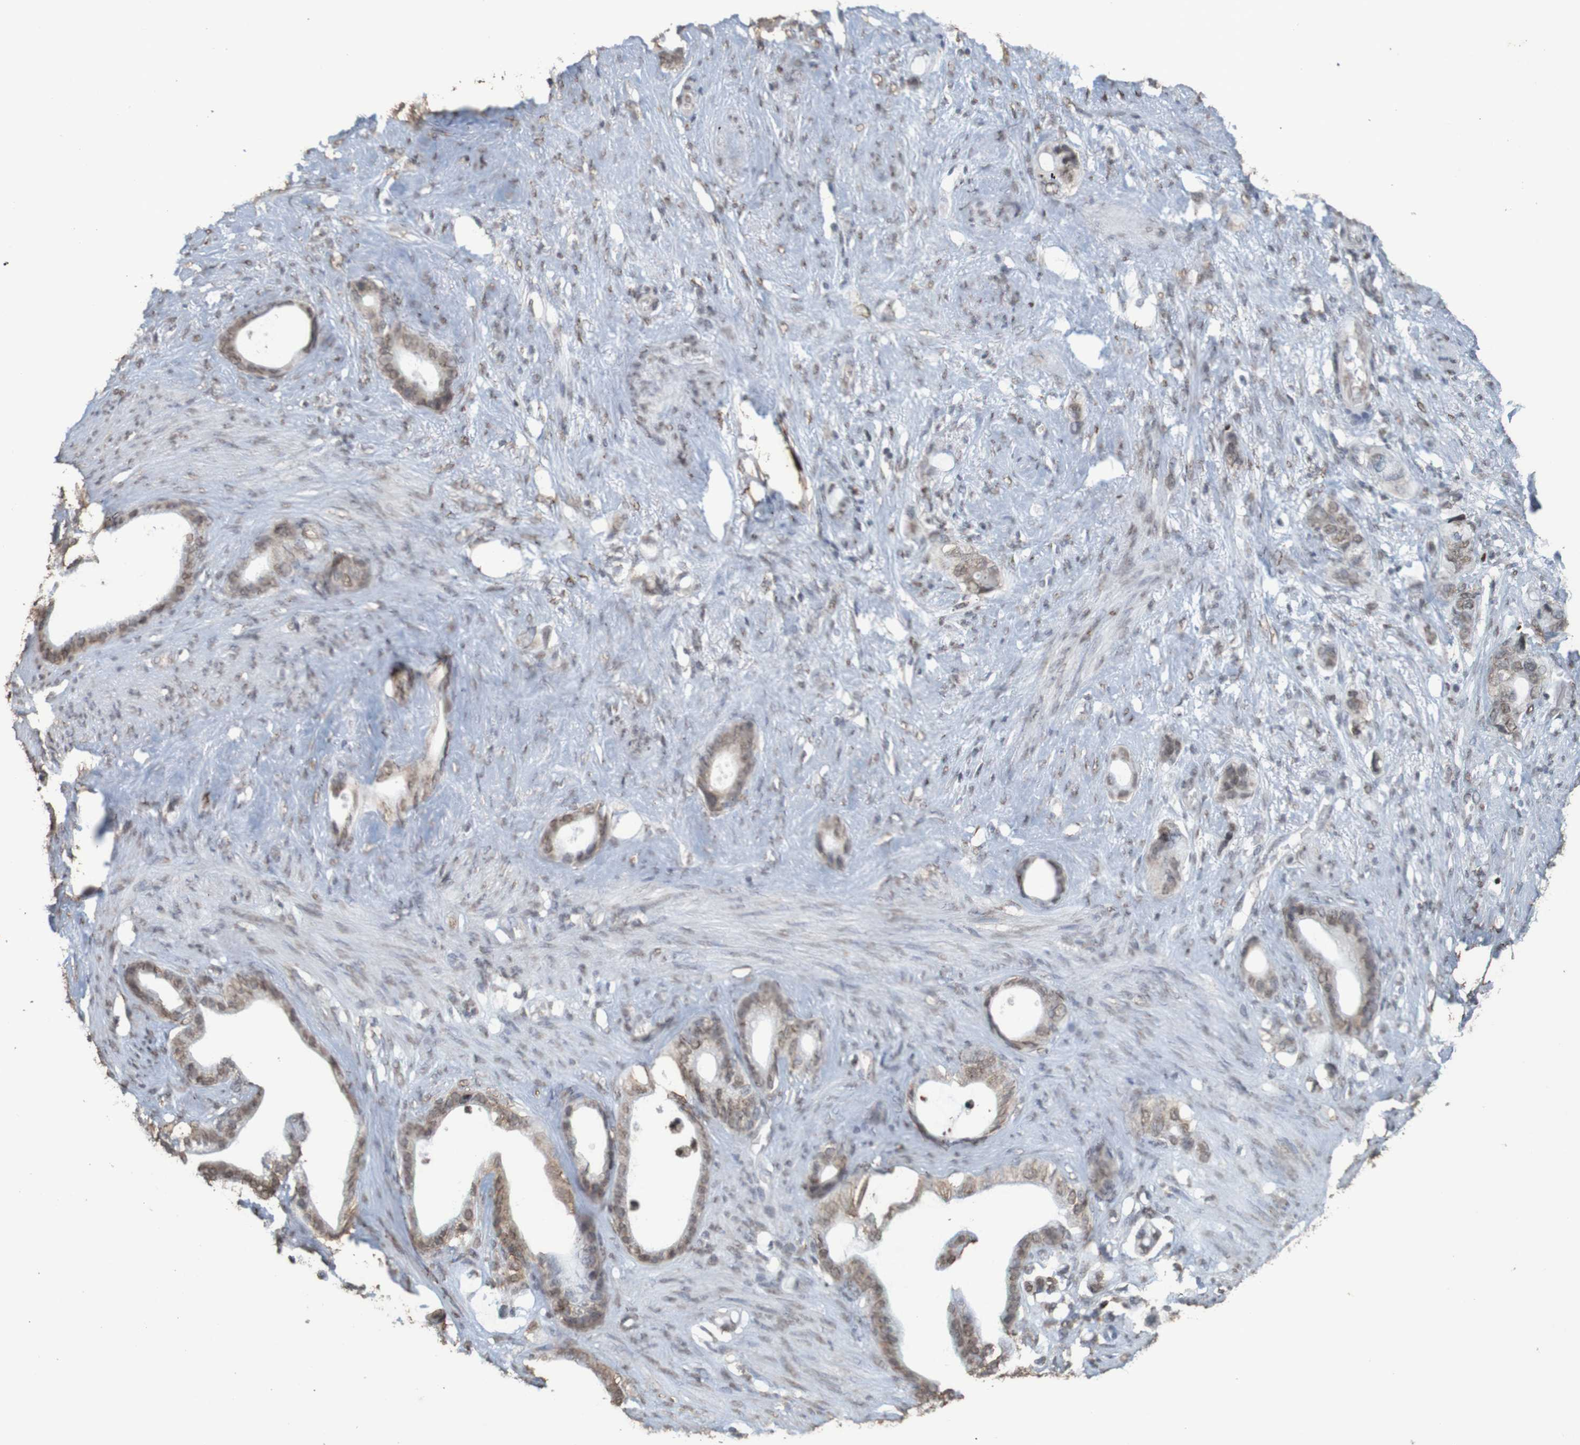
{"staining": {"intensity": "weak", "quantity": "25%-75%", "location": "cytoplasmic/membranous,nuclear"}, "tissue": "stomach cancer", "cell_type": "Tumor cells", "image_type": "cancer", "snomed": [{"axis": "morphology", "description": "Adenocarcinoma, NOS"}, {"axis": "topography", "description": "Stomach"}], "caption": "Protein staining of stomach adenocarcinoma tissue reveals weak cytoplasmic/membranous and nuclear expression in about 25%-75% of tumor cells.", "gene": "GFI1", "patient": {"sex": "female", "age": 75}}